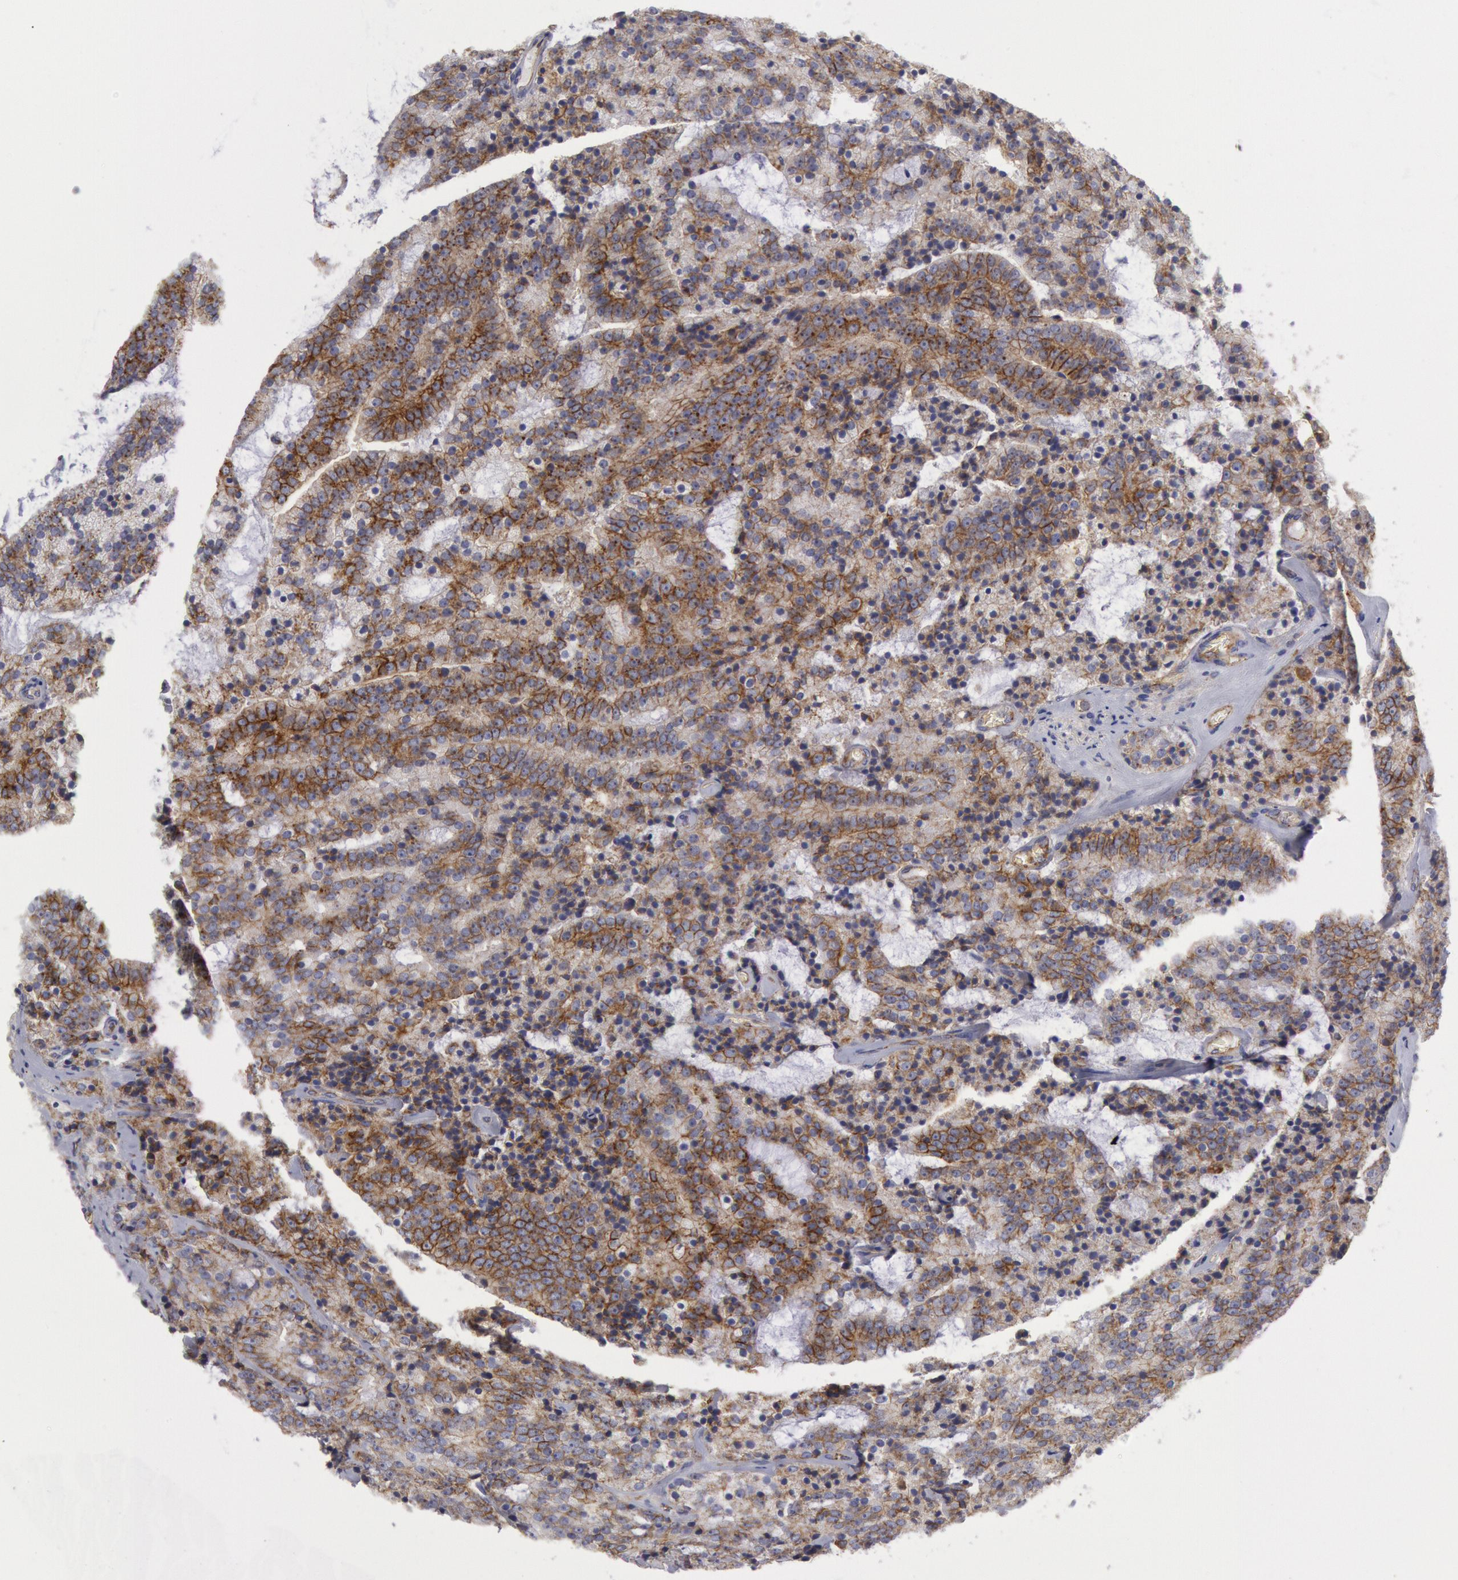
{"staining": {"intensity": "weak", "quantity": ">75%", "location": "cytoplasmic/membranous"}, "tissue": "prostate cancer", "cell_type": "Tumor cells", "image_type": "cancer", "snomed": [{"axis": "morphology", "description": "Adenocarcinoma, Medium grade"}, {"axis": "topography", "description": "Prostate"}], "caption": "Prostate cancer stained with a brown dye shows weak cytoplasmic/membranous positive staining in approximately >75% of tumor cells.", "gene": "FLOT1", "patient": {"sex": "male", "age": 65}}